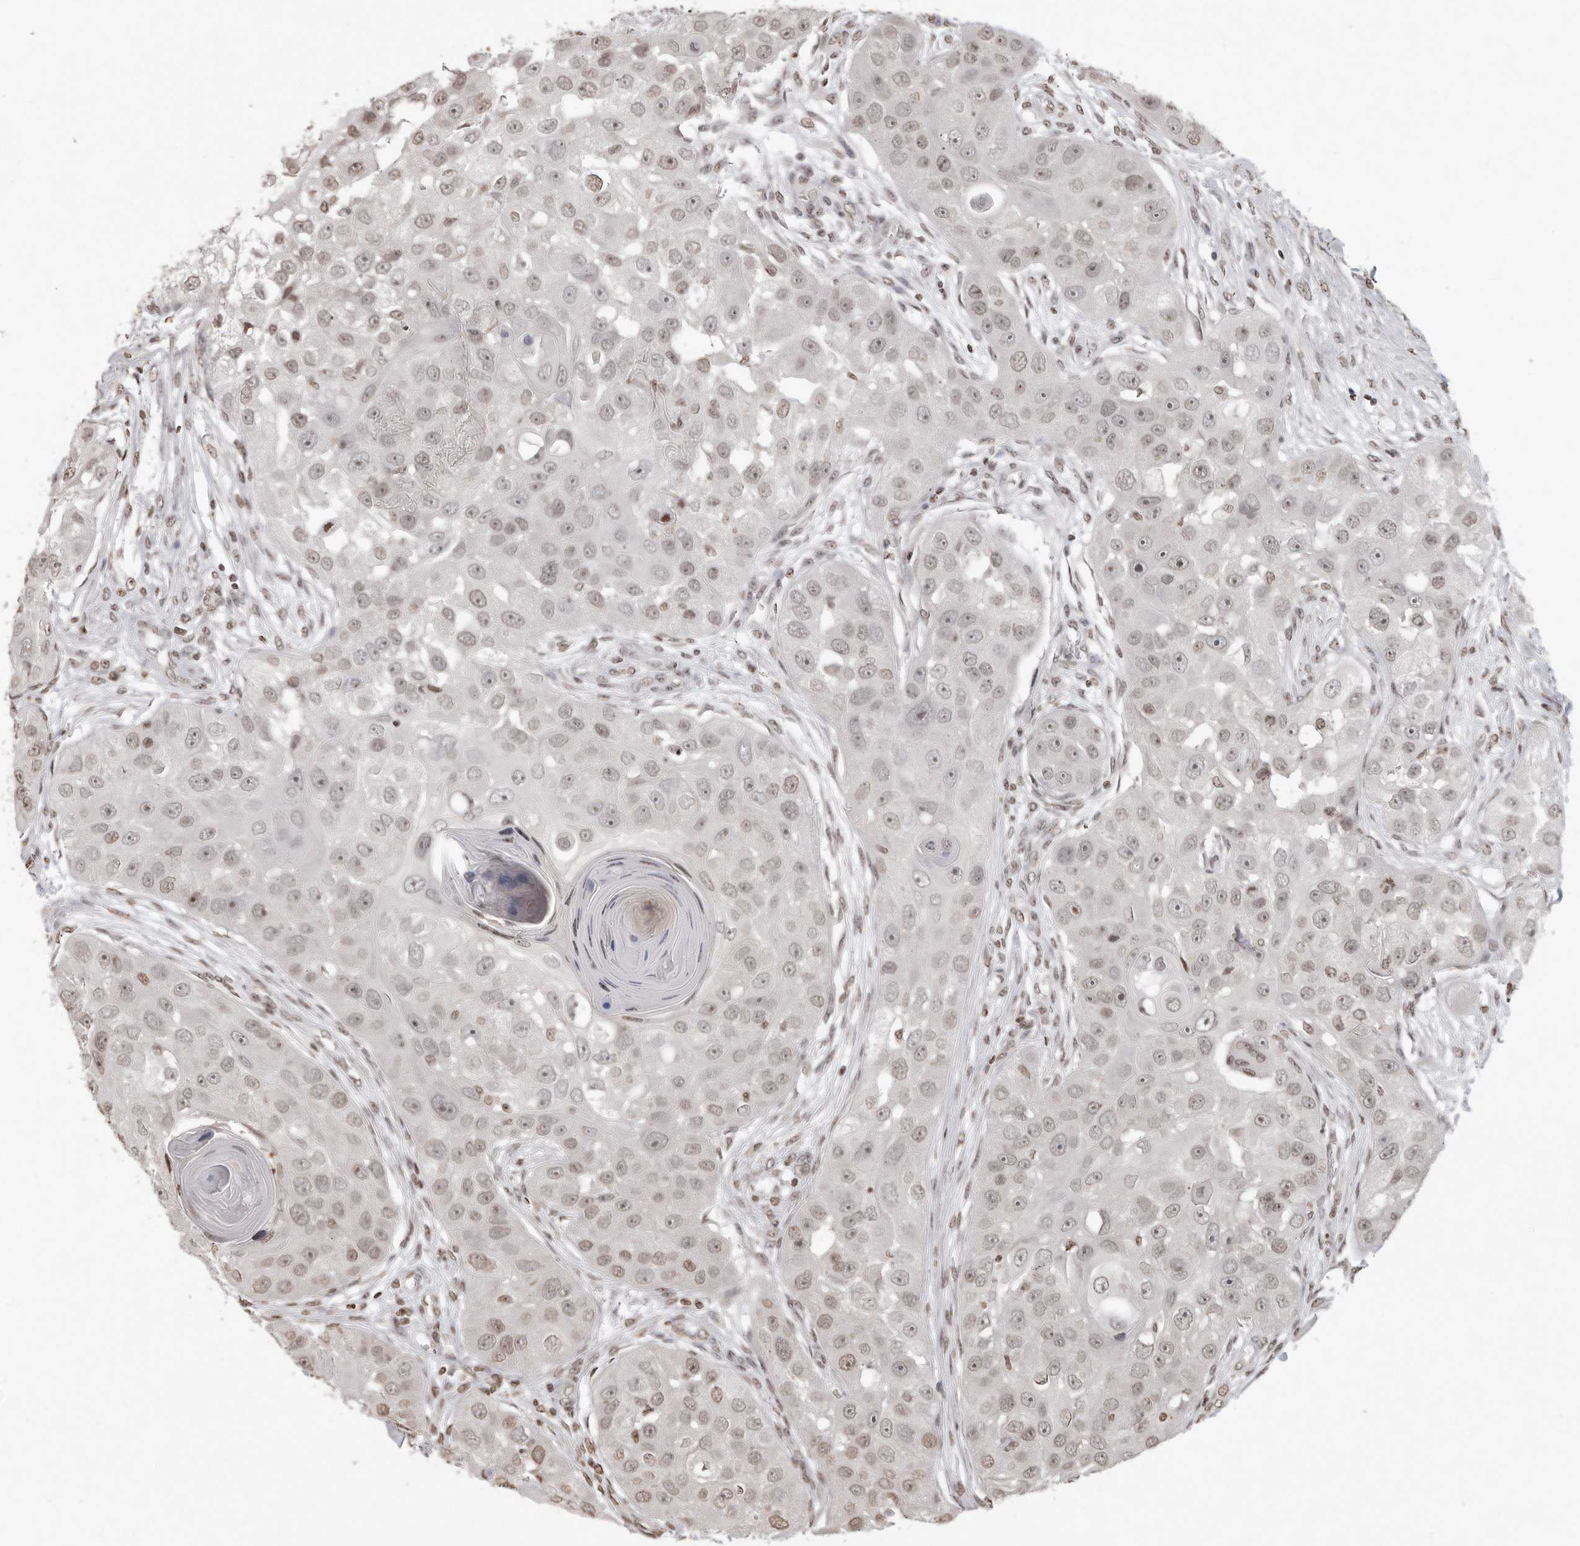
{"staining": {"intensity": "weak", "quantity": "25%-75%", "location": "nuclear"}, "tissue": "head and neck cancer", "cell_type": "Tumor cells", "image_type": "cancer", "snomed": [{"axis": "morphology", "description": "Normal tissue, NOS"}, {"axis": "morphology", "description": "Squamous cell carcinoma, NOS"}, {"axis": "topography", "description": "Skeletal muscle"}, {"axis": "topography", "description": "Head-Neck"}], "caption": "About 25%-75% of tumor cells in head and neck squamous cell carcinoma display weak nuclear protein positivity as visualized by brown immunohistochemical staining.", "gene": "WDR45", "patient": {"sex": "male", "age": 51}}